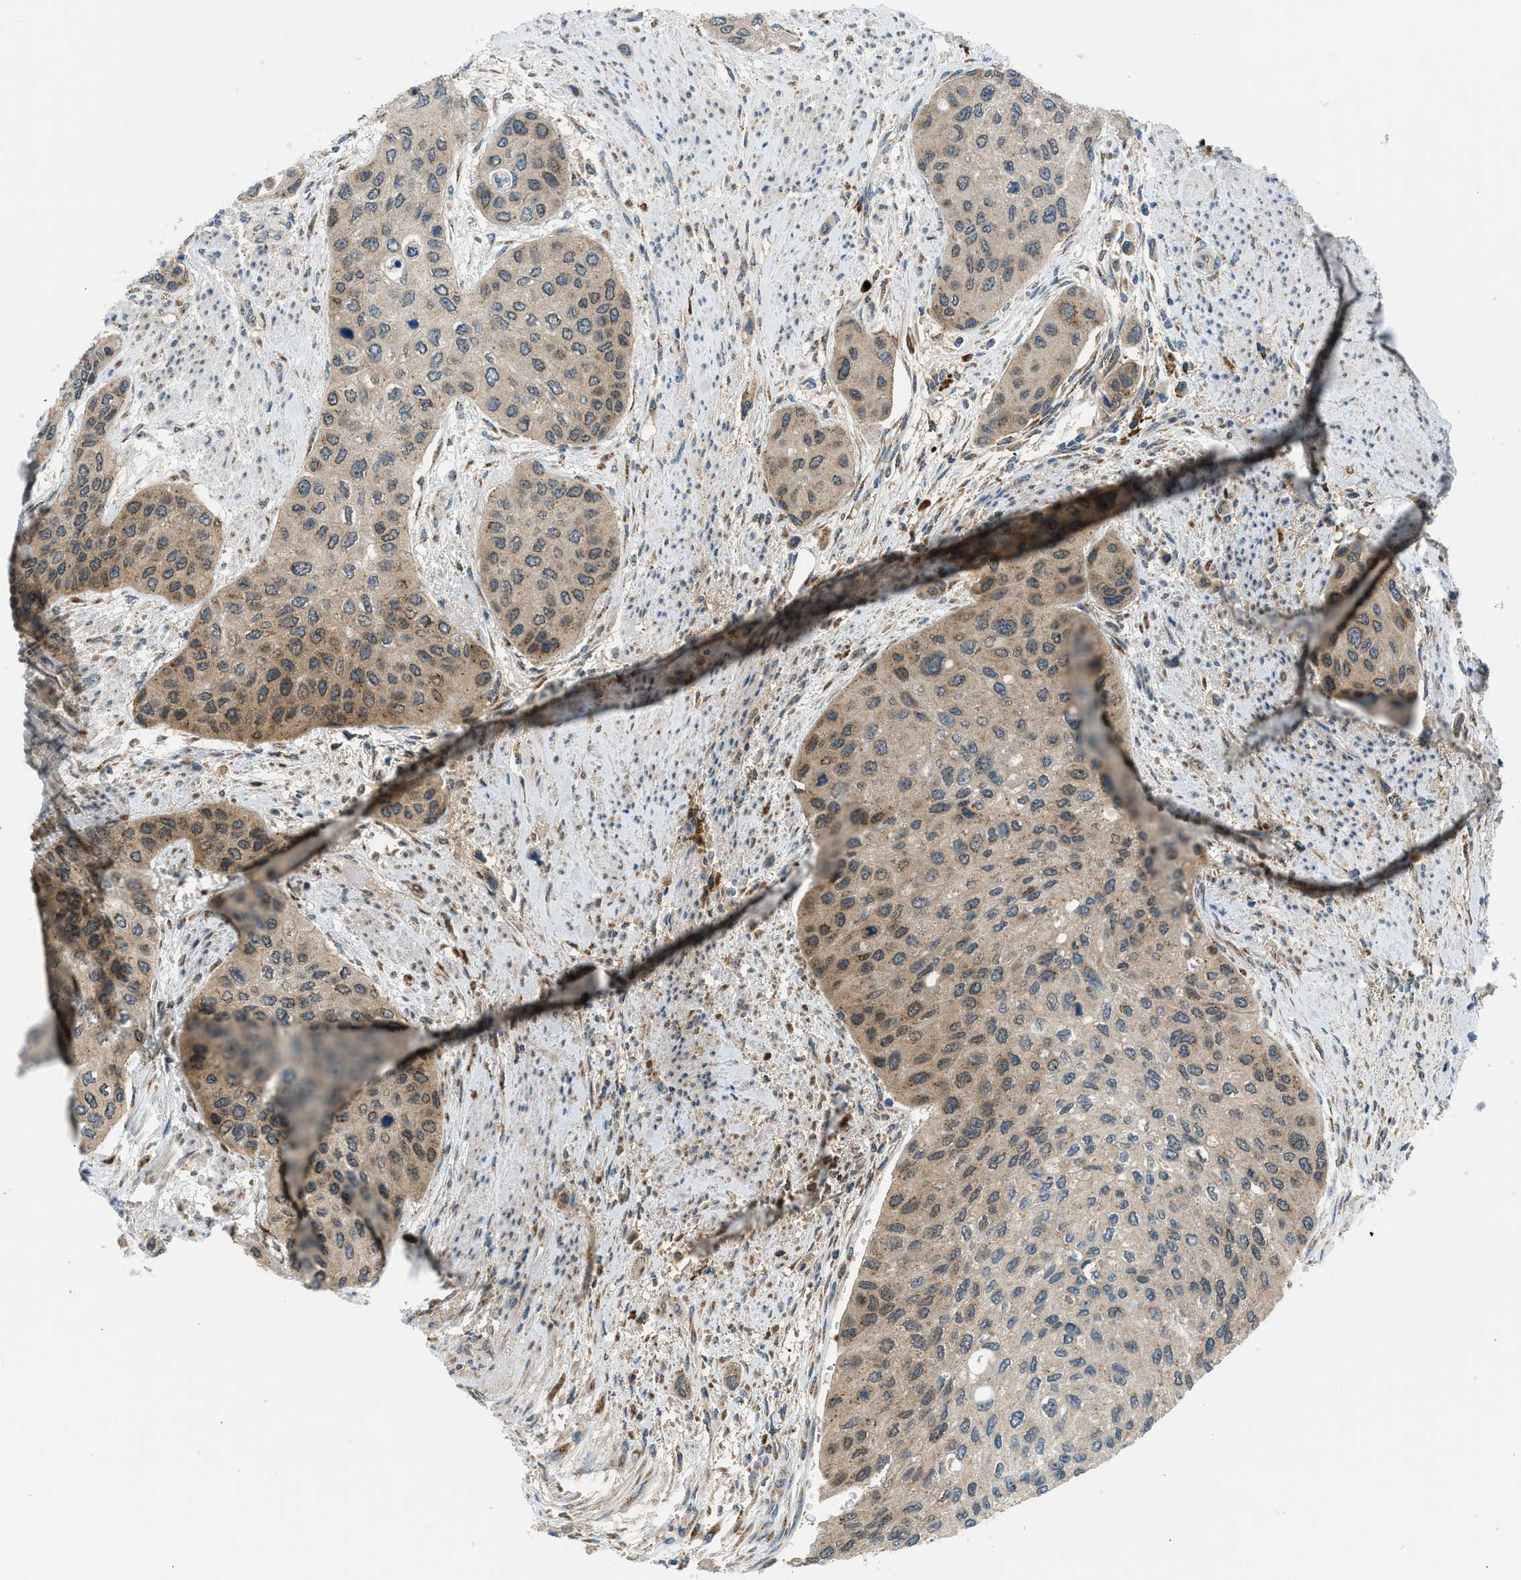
{"staining": {"intensity": "weak", "quantity": ">75%", "location": "cytoplasmic/membranous"}, "tissue": "urothelial cancer", "cell_type": "Tumor cells", "image_type": "cancer", "snomed": [{"axis": "morphology", "description": "Urothelial carcinoma, High grade"}, {"axis": "topography", "description": "Urinary bladder"}], "caption": "Urothelial cancer was stained to show a protein in brown. There is low levels of weak cytoplasmic/membranous positivity in about >75% of tumor cells.", "gene": "EDARADD", "patient": {"sex": "female", "age": 56}}